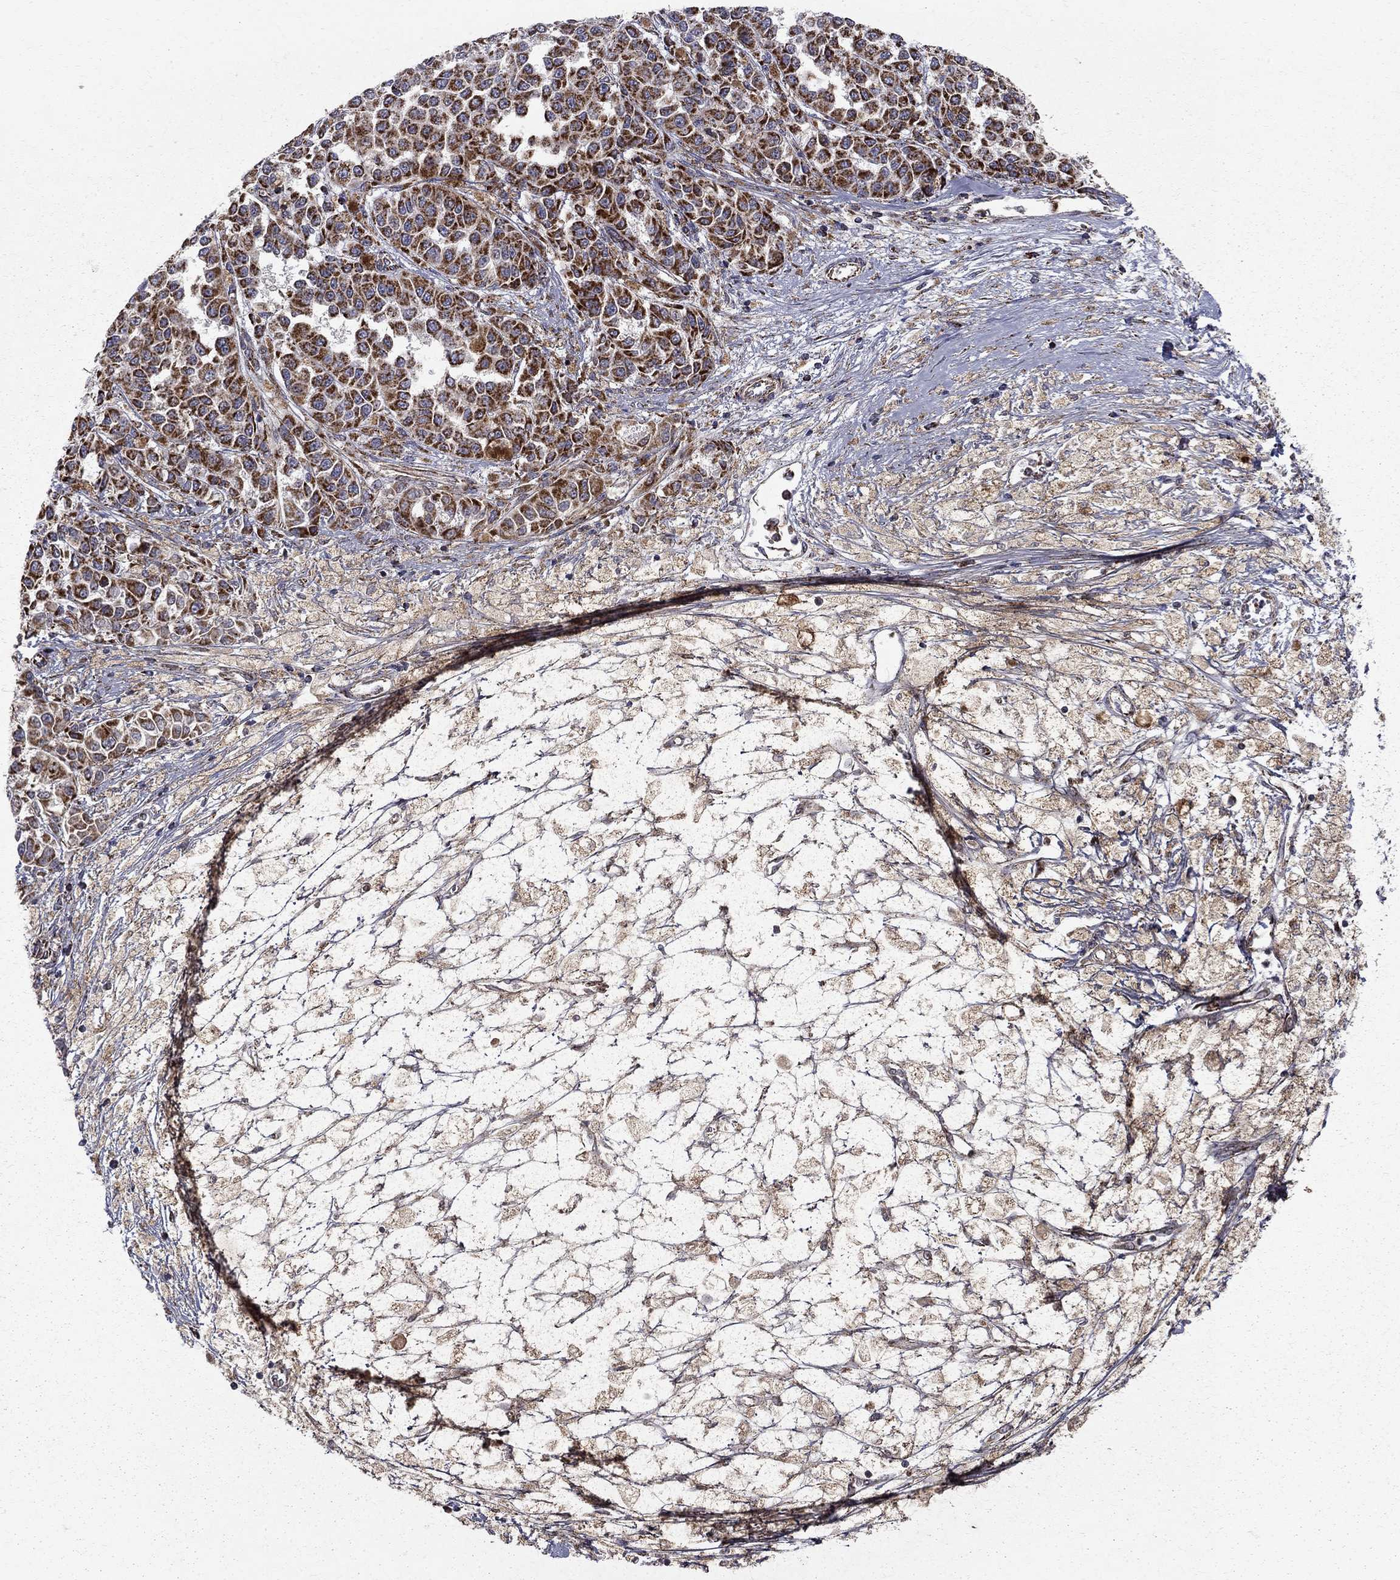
{"staining": {"intensity": "strong", "quantity": "25%-75%", "location": "cytoplasmic/membranous"}, "tissue": "melanoma", "cell_type": "Tumor cells", "image_type": "cancer", "snomed": [{"axis": "morphology", "description": "Malignant melanoma, NOS"}, {"axis": "topography", "description": "Skin"}], "caption": "Immunohistochemical staining of melanoma reveals strong cytoplasmic/membranous protein staining in approximately 25%-75% of tumor cells.", "gene": "NDUFS8", "patient": {"sex": "female", "age": 58}}